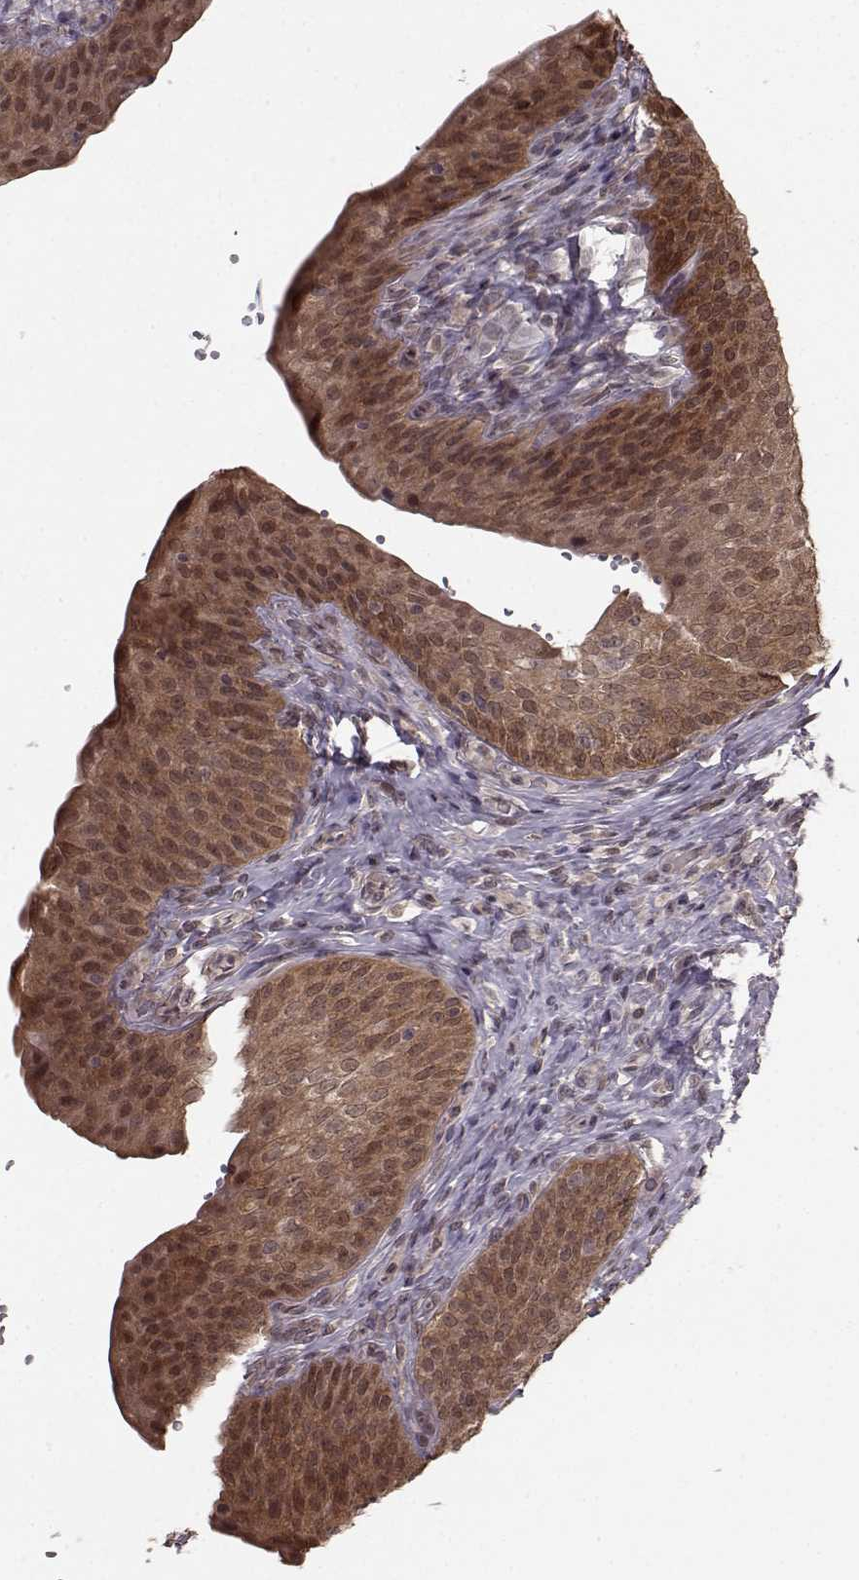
{"staining": {"intensity": "moderate", "quantity": ">75%", "location": "cytoplasmic/membranous,nuclear"}, "tissue": "urinary bladder", "cell_type": "Urothelial cells", "image_type": "normal", "snomed": [{"axis": "morphology", "description": "Normal tissue, NOS"}, {"axis": "topography", "description": "Urinary bladder"}], "caption": "IHC of benign human urinary bladder shows medium levels of moderate cytoplasmic/membranous,nuclear expression in approximately >75% of urothelial cells.", "gene": "GSS", "patient": {"sex": "male", "age": 66}}